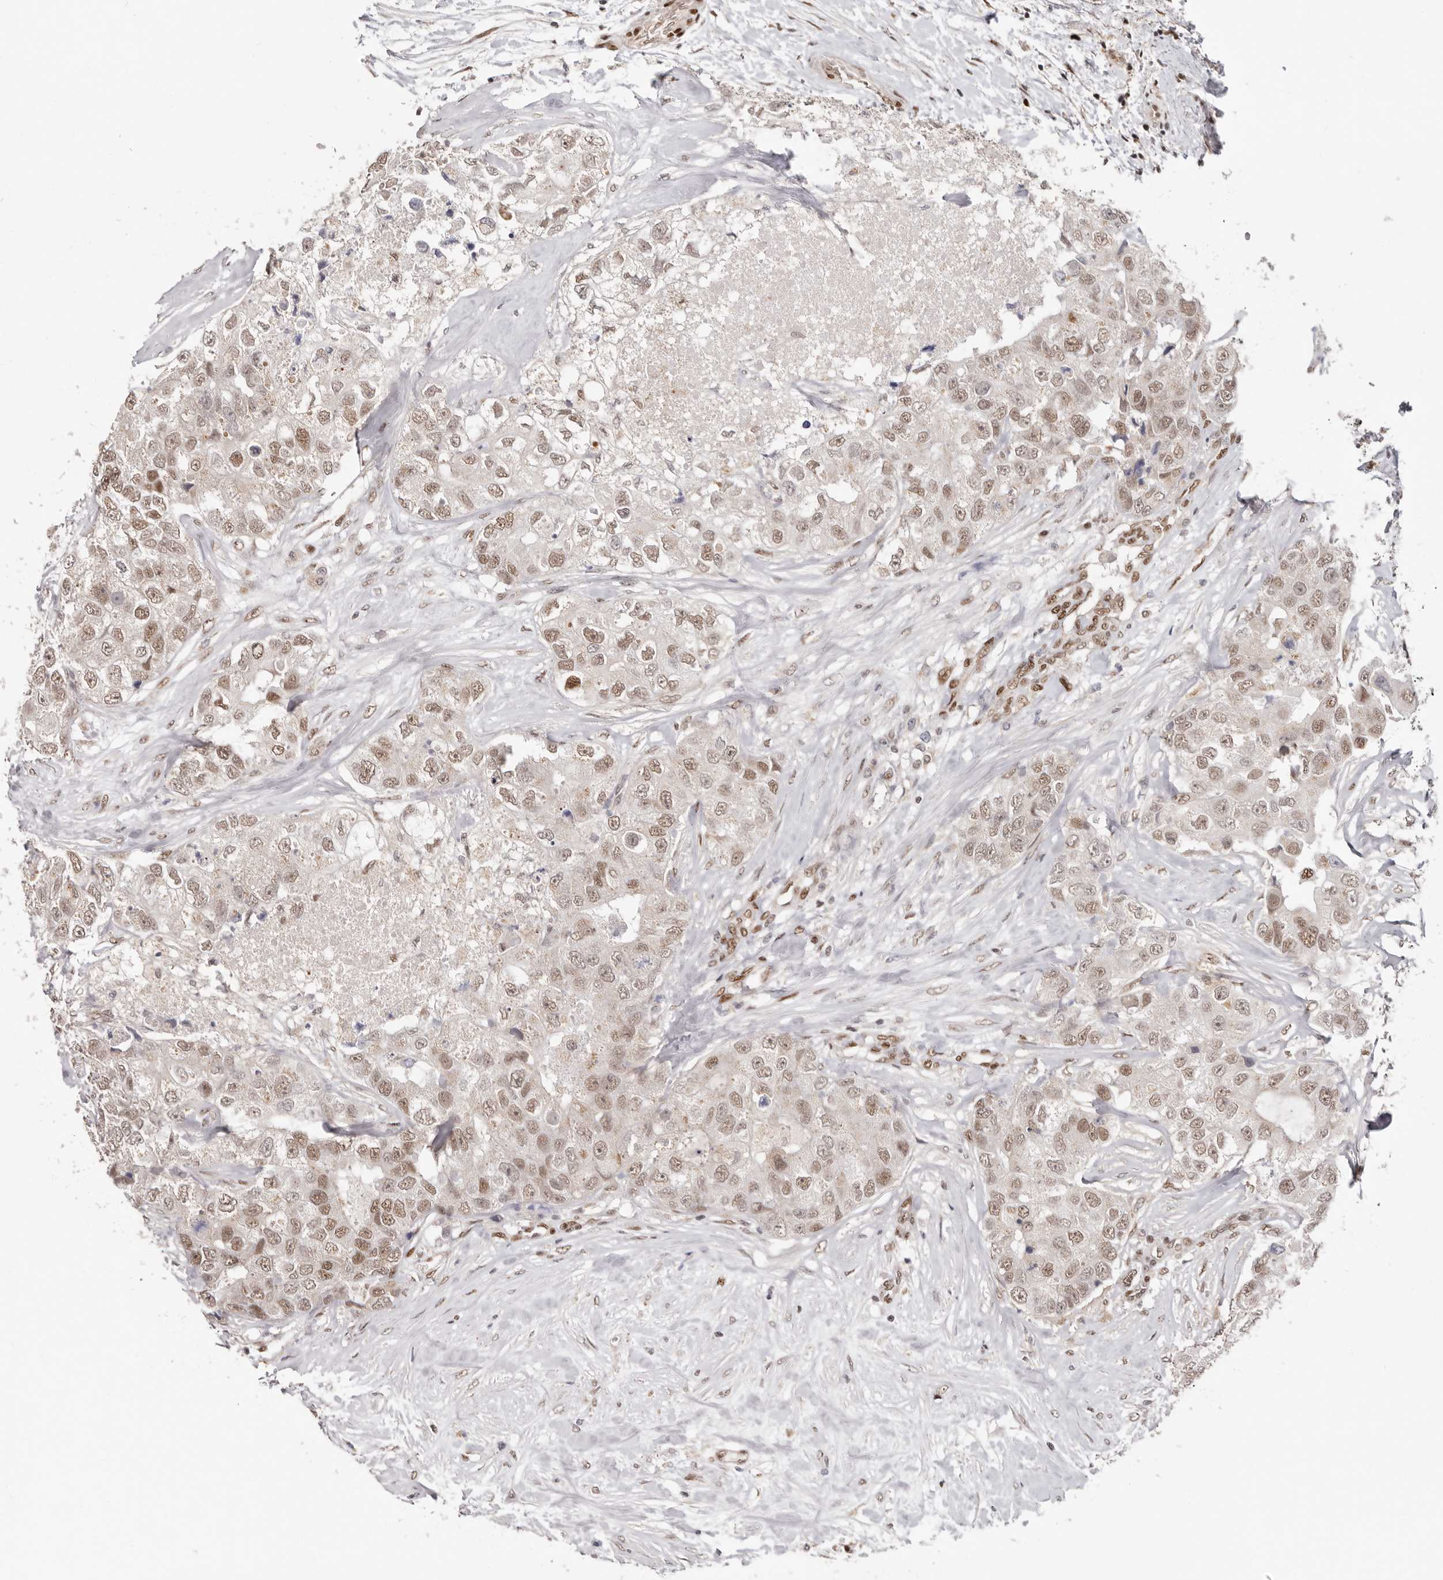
{"staining": {"intensity": "moderate", "quantity": ">75%", "location": "nuclear"}, "tissue": "breast cancer", "cell_type": "Tumor cells", "image_type": "cancer", "snomed": [{"axis": "morphology", "description": "Duct carcinoma"}, {"axis": "topography", "description": "Breast"}], "caption": "This histopathology image exhibits breast invasive ductal carcinoma stained with immunohistochemistry (IHC) to label a protein in brown. The nuclear of tumor cells show moderate positivity for the protein. Nuclei are counter-stained blue.", "gene": "SMAD7", "patient": {"sex": "female", "age": 62}}